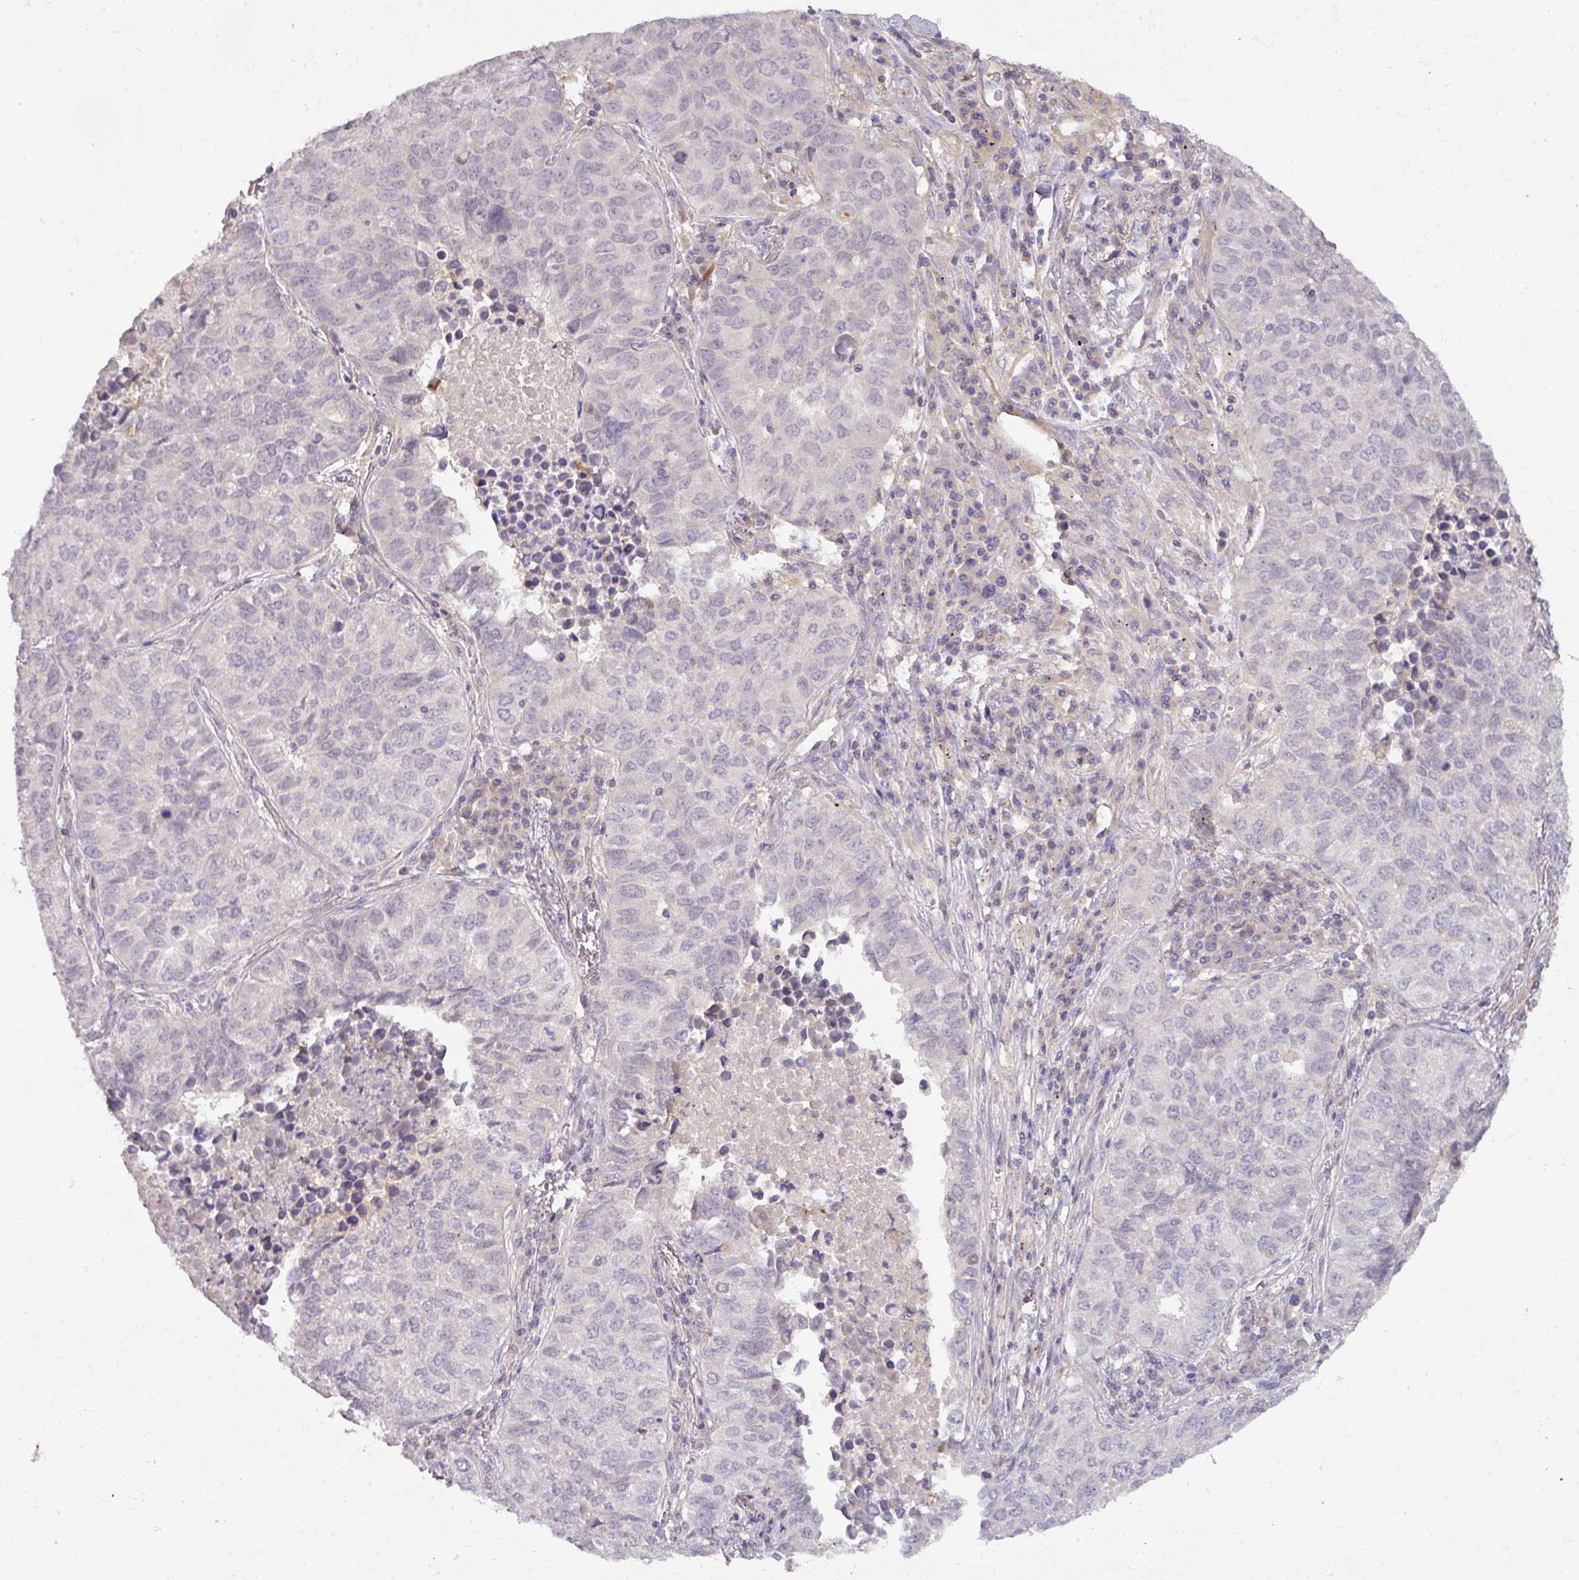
{"staining": {"intensity": "negative", "quantity": "none", "location": "none"}, "tissue": "lung cancer", "cell_type": "Tumor cells", "image_type": "cancer", "snomed": [{"axis": "morphology", "description": "Adenocarcinoma, NOS"}, {"axis": "topography", "description": "Lung"}], "caption": "There is no significant staining in tumor cells of lung adenocarcinoma.", "gene": "HOXC13", "patient": {"sex": "female", "age": 50}}